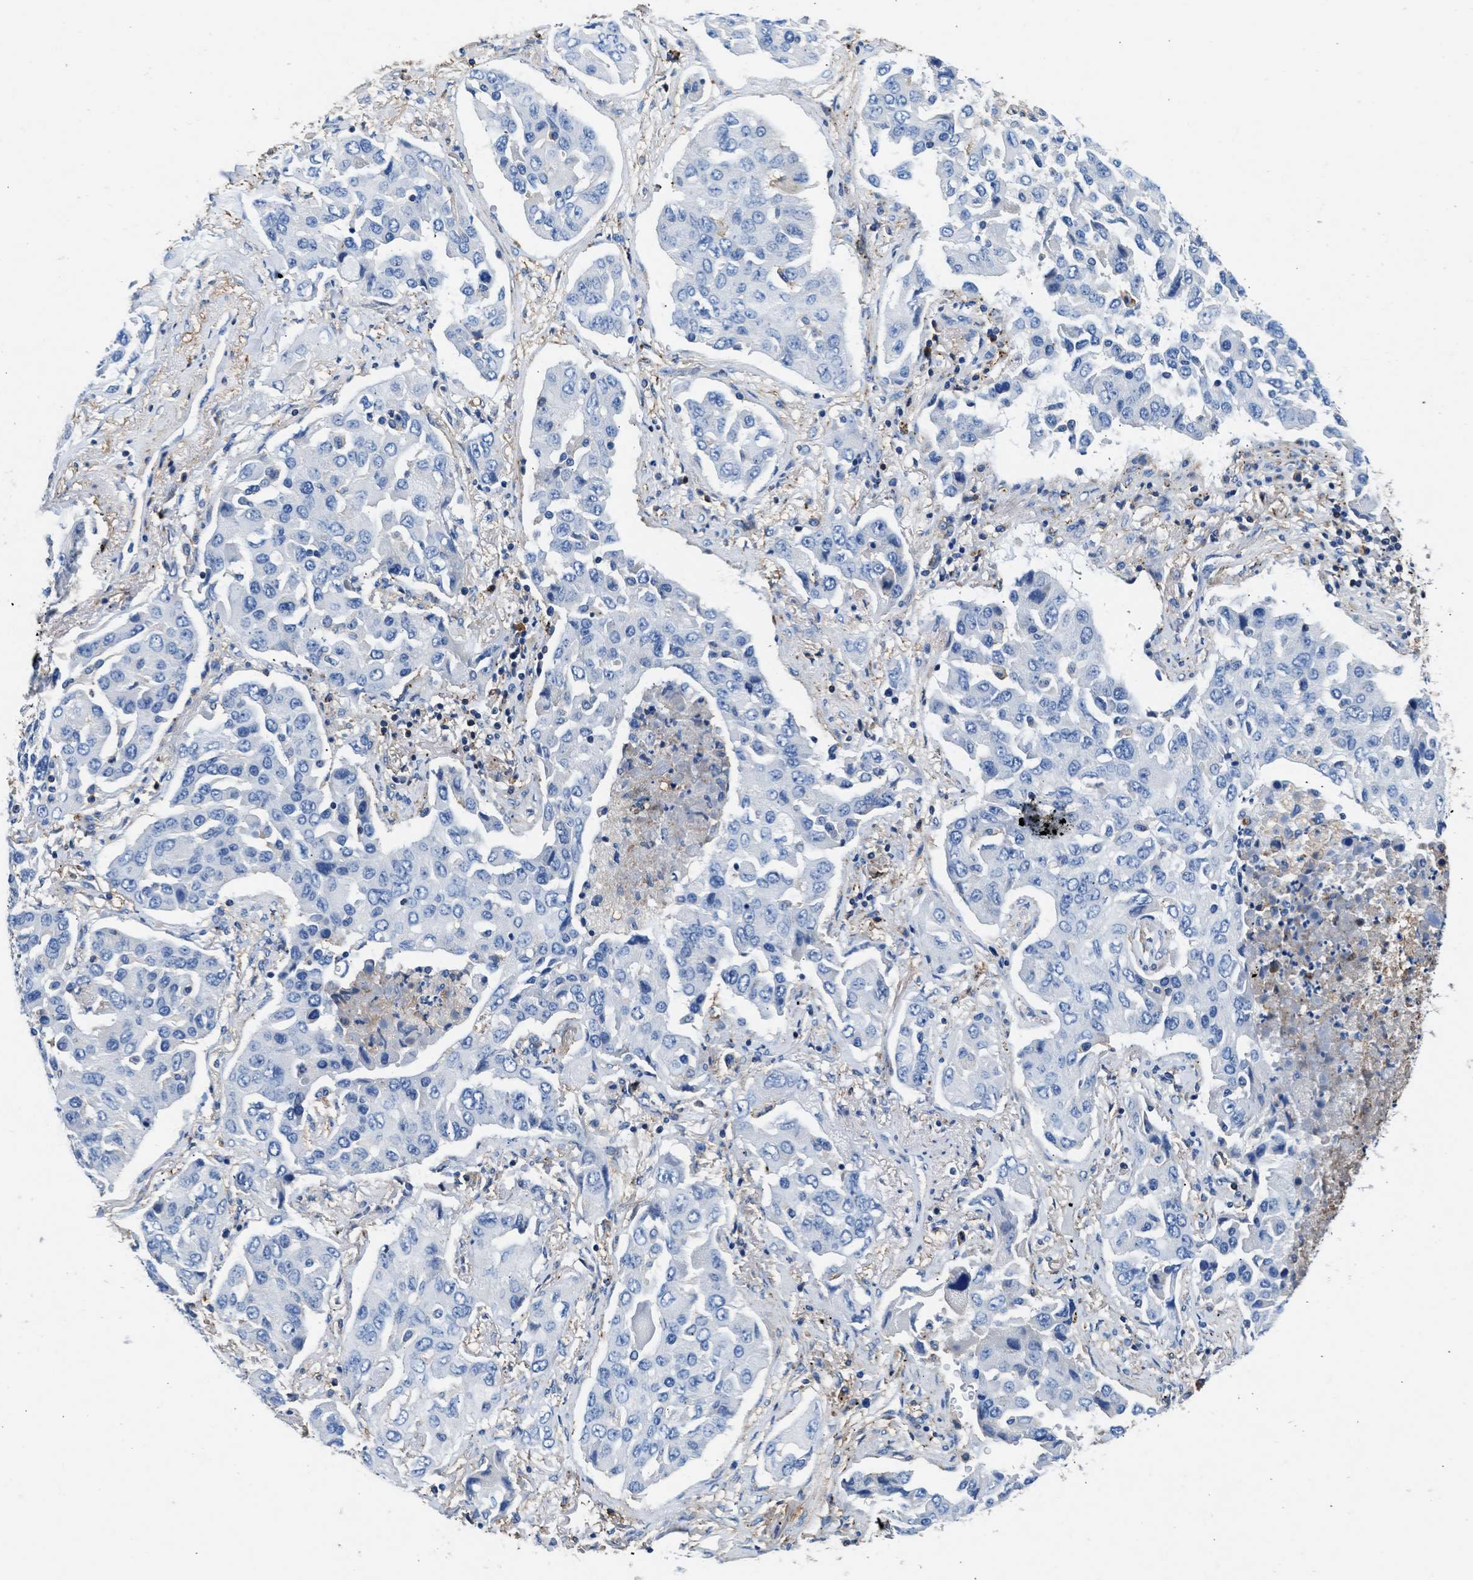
{"staining": {"intensity": "negative", "quantity": "none", "location": "none"}, "tissue": "lung cancer", "cell_type": "Tumor cells", "image_type": "cancer", "snomed": [{"axis": "morphology", "description": "Adenocarcinoma, NOS"}, {"axis": "topography", "description": "Lung"}], "caption": "Immunohistochemistry (IHC) of human lung adenocarcinoma demonstrates no expression in tumor cells. (Stains: DAB immunohistochemistry with hematoxylin counter stain, Microscopy: brightfield microscopy at high magnification).", "gene": "KCNQ4", "patient": {"sex": "female", "age": 65}}